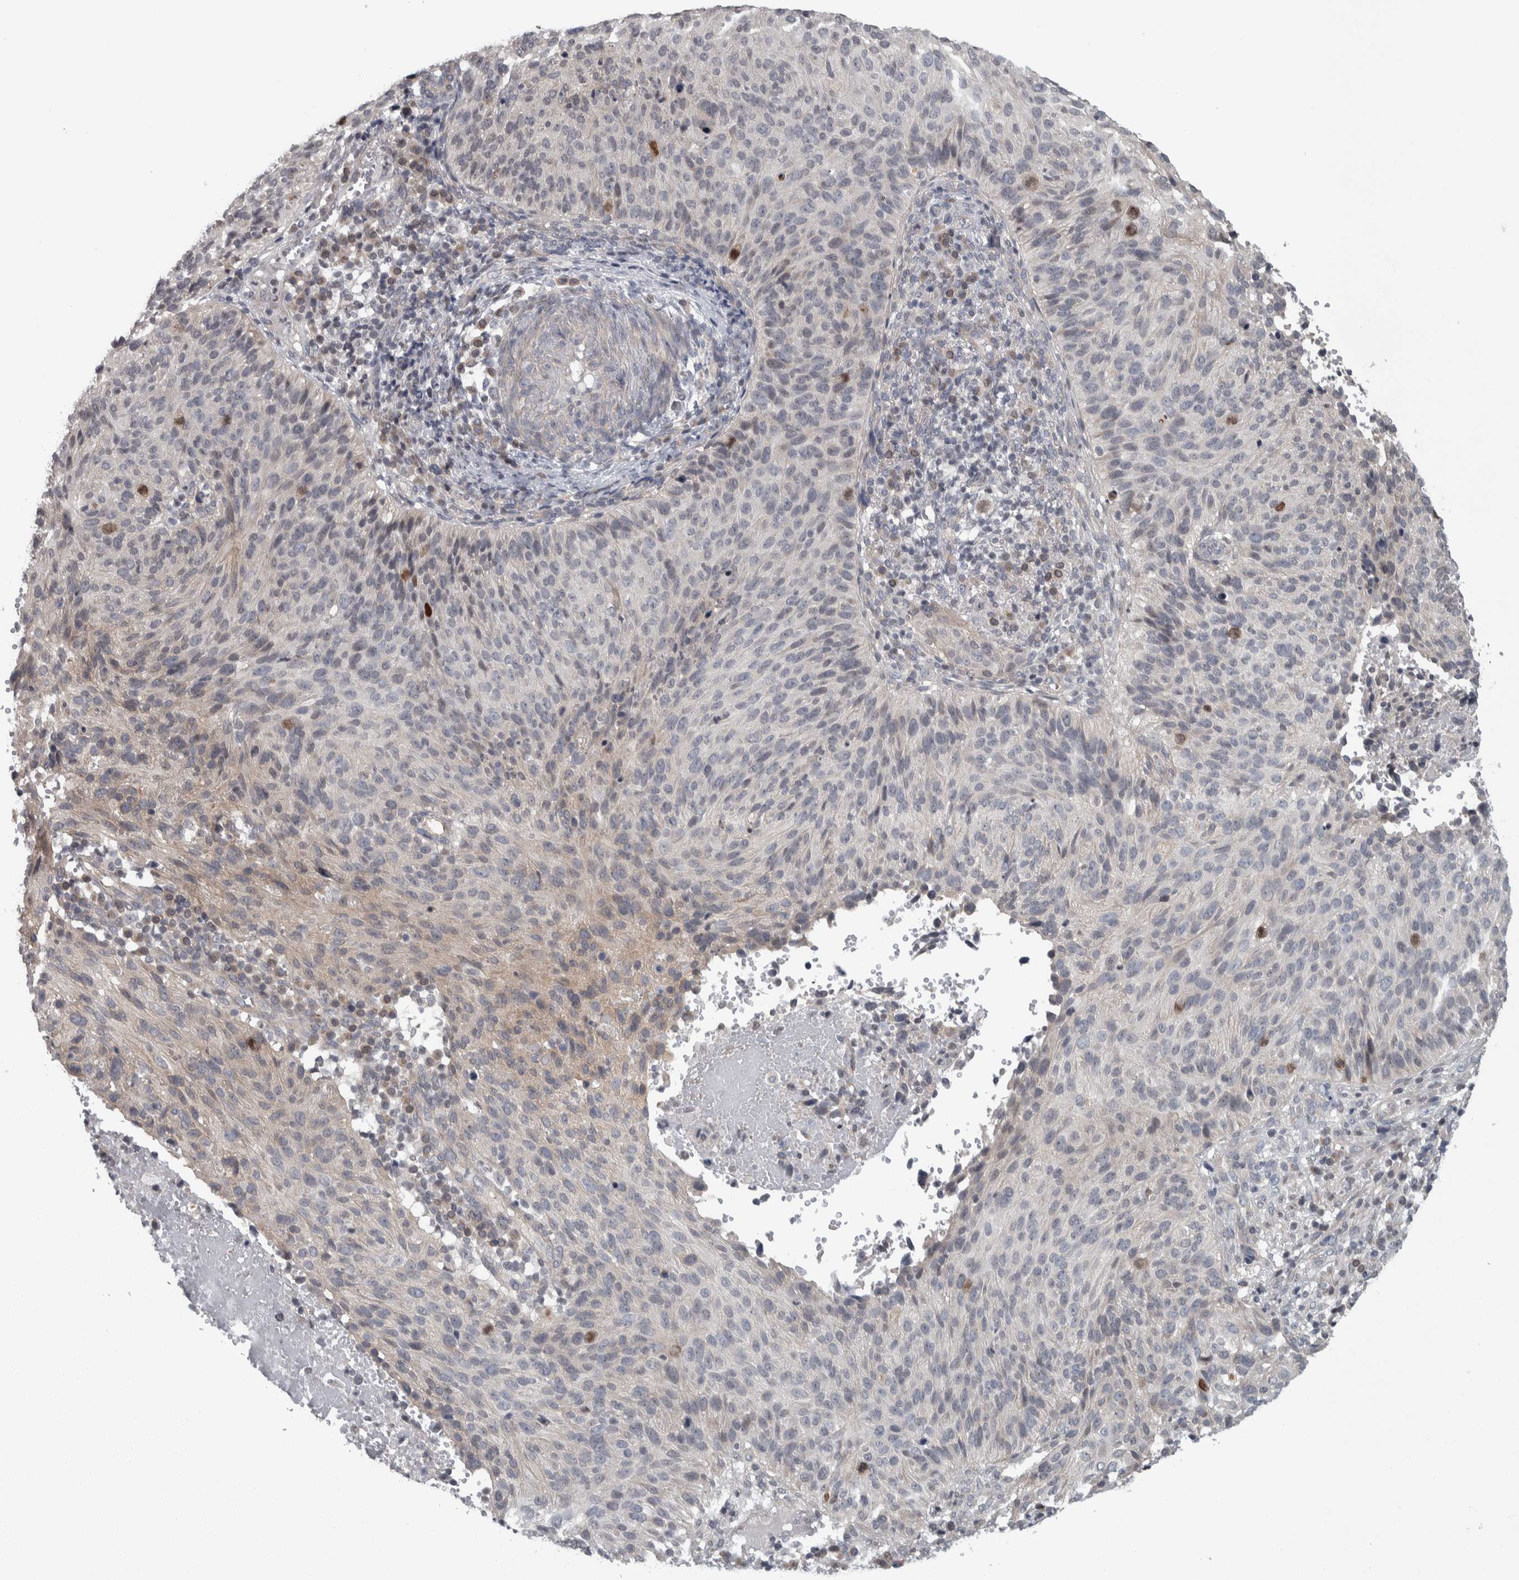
{"staining": {"intensity": "weak", "quantity": "<25%", "location": "cytoplasmic/membranous"}, "tissue": "cervical cancer", "cell_type": "Tumor cells", "image_type": "cancer", "snomed": [{"axis": "morphology", "description": "Squamous cell carcinoma, NOS"}, {"axis": "topography", "description": "Cervix"}], "caption": "There is no significant staining in tumor cells of cervical squamous cell carcinoma. (DAB IHC, high magnification).", "gene": "CWC27", "patient": {"sex": "female", "age": 74}}